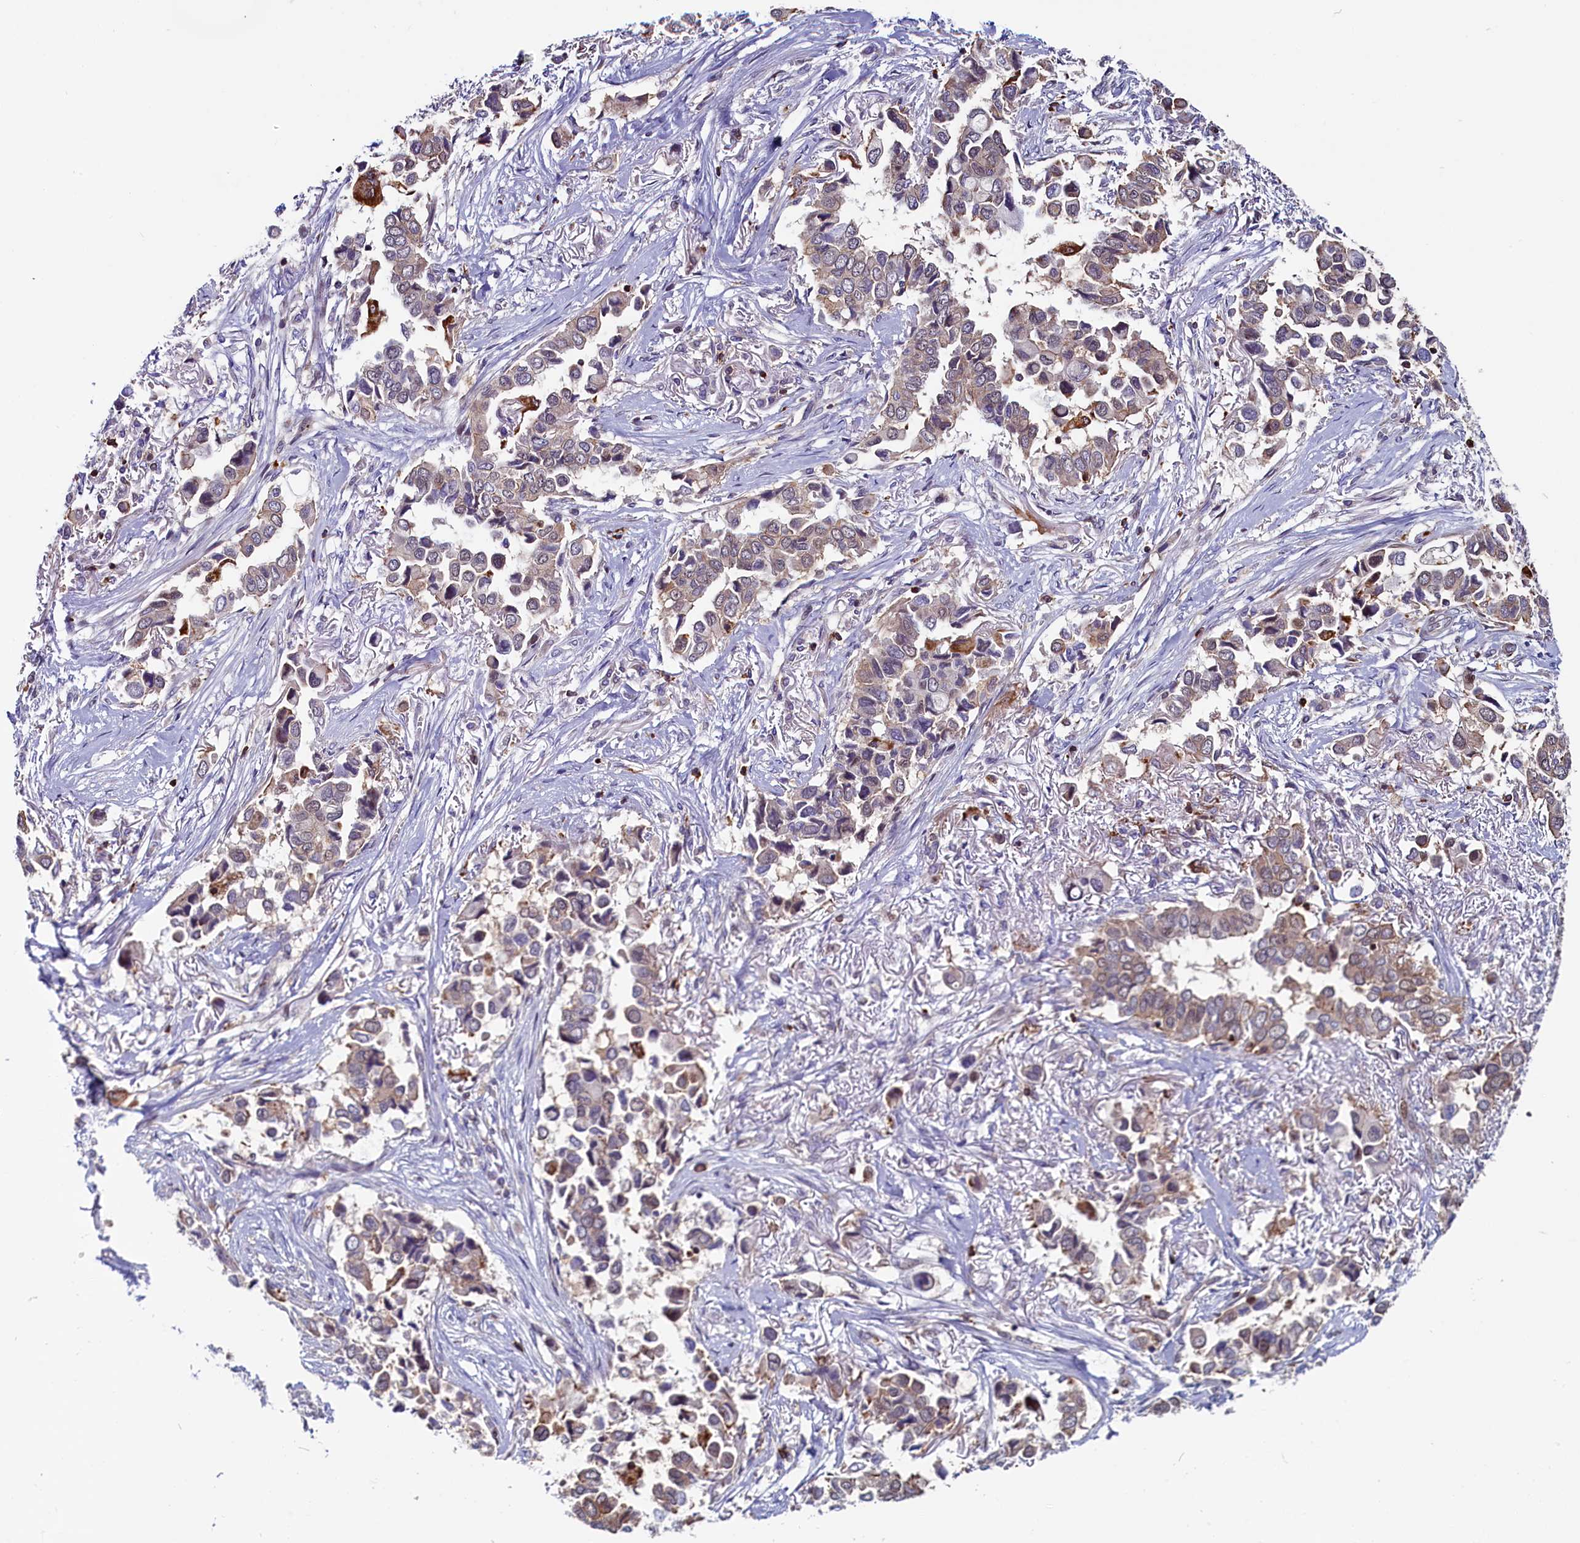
{"staining": {"intensity": "weak", "quantity": "25%-75%", "location": "cytoplasmic/membranous"}, "tissue": "lung cancer", "cell_type": "Tumor cells", "image_type": "cancer", "snomed": [{"axis": "morphology", "description": "Adenocarcinoma, NOS"}, {"axis": "topography", "description": "Lung"}], "caption": "Adenocarcinoma (lung) stained with DAB (3,3'-diaminobenzidine) IHC reveals low levels of weak cytoplasmic/membranous staining in approximately 25%-75% of tumor cells. The staining is performed using DAB (3,3'-diaminobenzidine) brown chromogen to label protein expression. The nuclei are counter-stained blue using hematoxylin.", "gene": "CIAPIN1", "patient": {"sex": "female", "age": 76}}